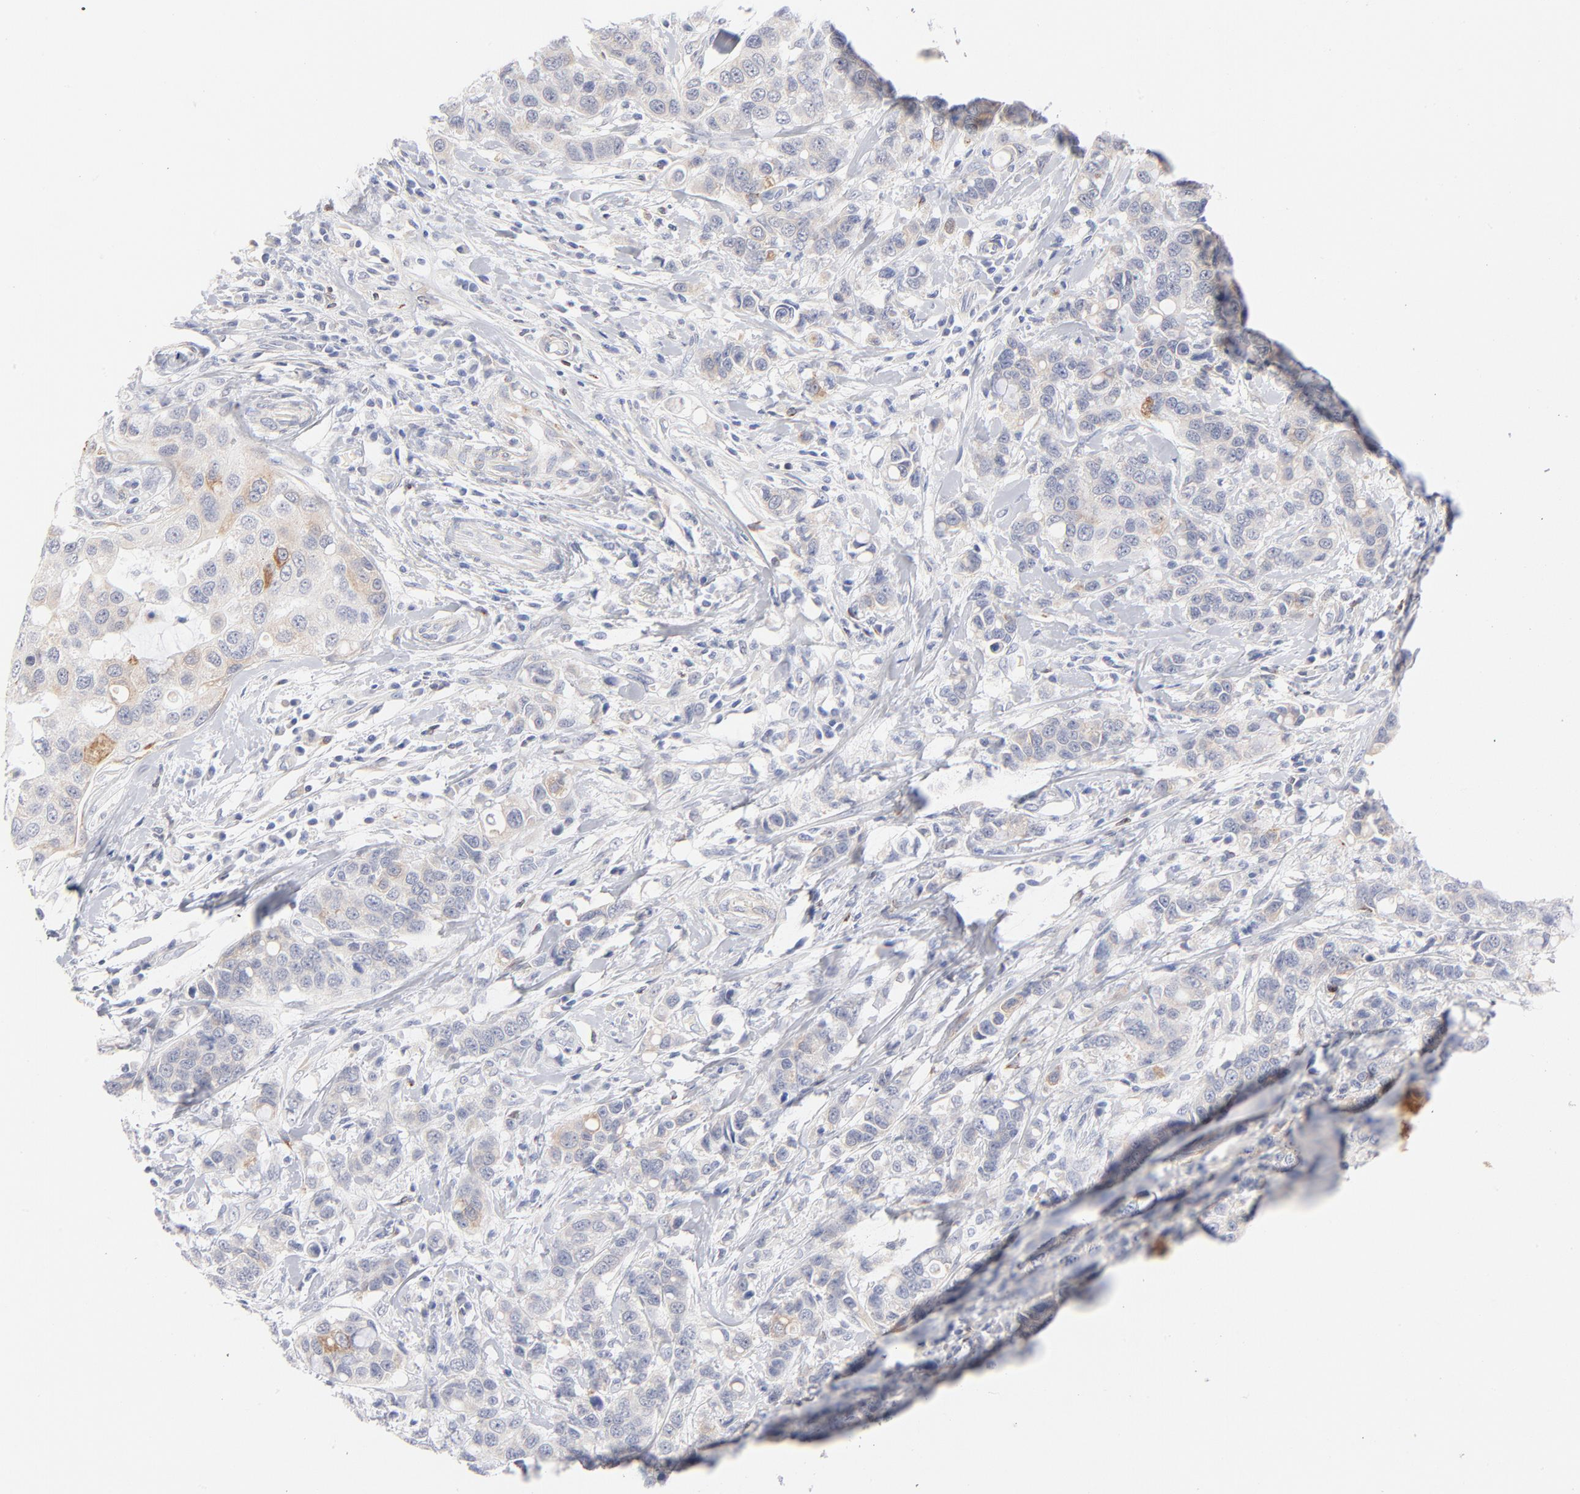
{"staining": {"intensity": "moderate", "quantity": "<25%", "location": "cytoplasmic/membranous"}, "tissue": "breast cancer", "cell_type": "Tumor cells", "image_type": "cancer", "snomed": [{"axis": "morphology", "description": "Duct carcinoma"}, {"axis": "topography", "description": "Breast"}], "caption": "IHC photomicrograph of human breast invasive ductal carcinoma stained for a protein (brown), which reveals low levels of moderate cytoplasmic/membranous positivity in approximately <25% of tumor cells.", "gene": "MID1", "patient": {"sex": "female", "age": 27}}